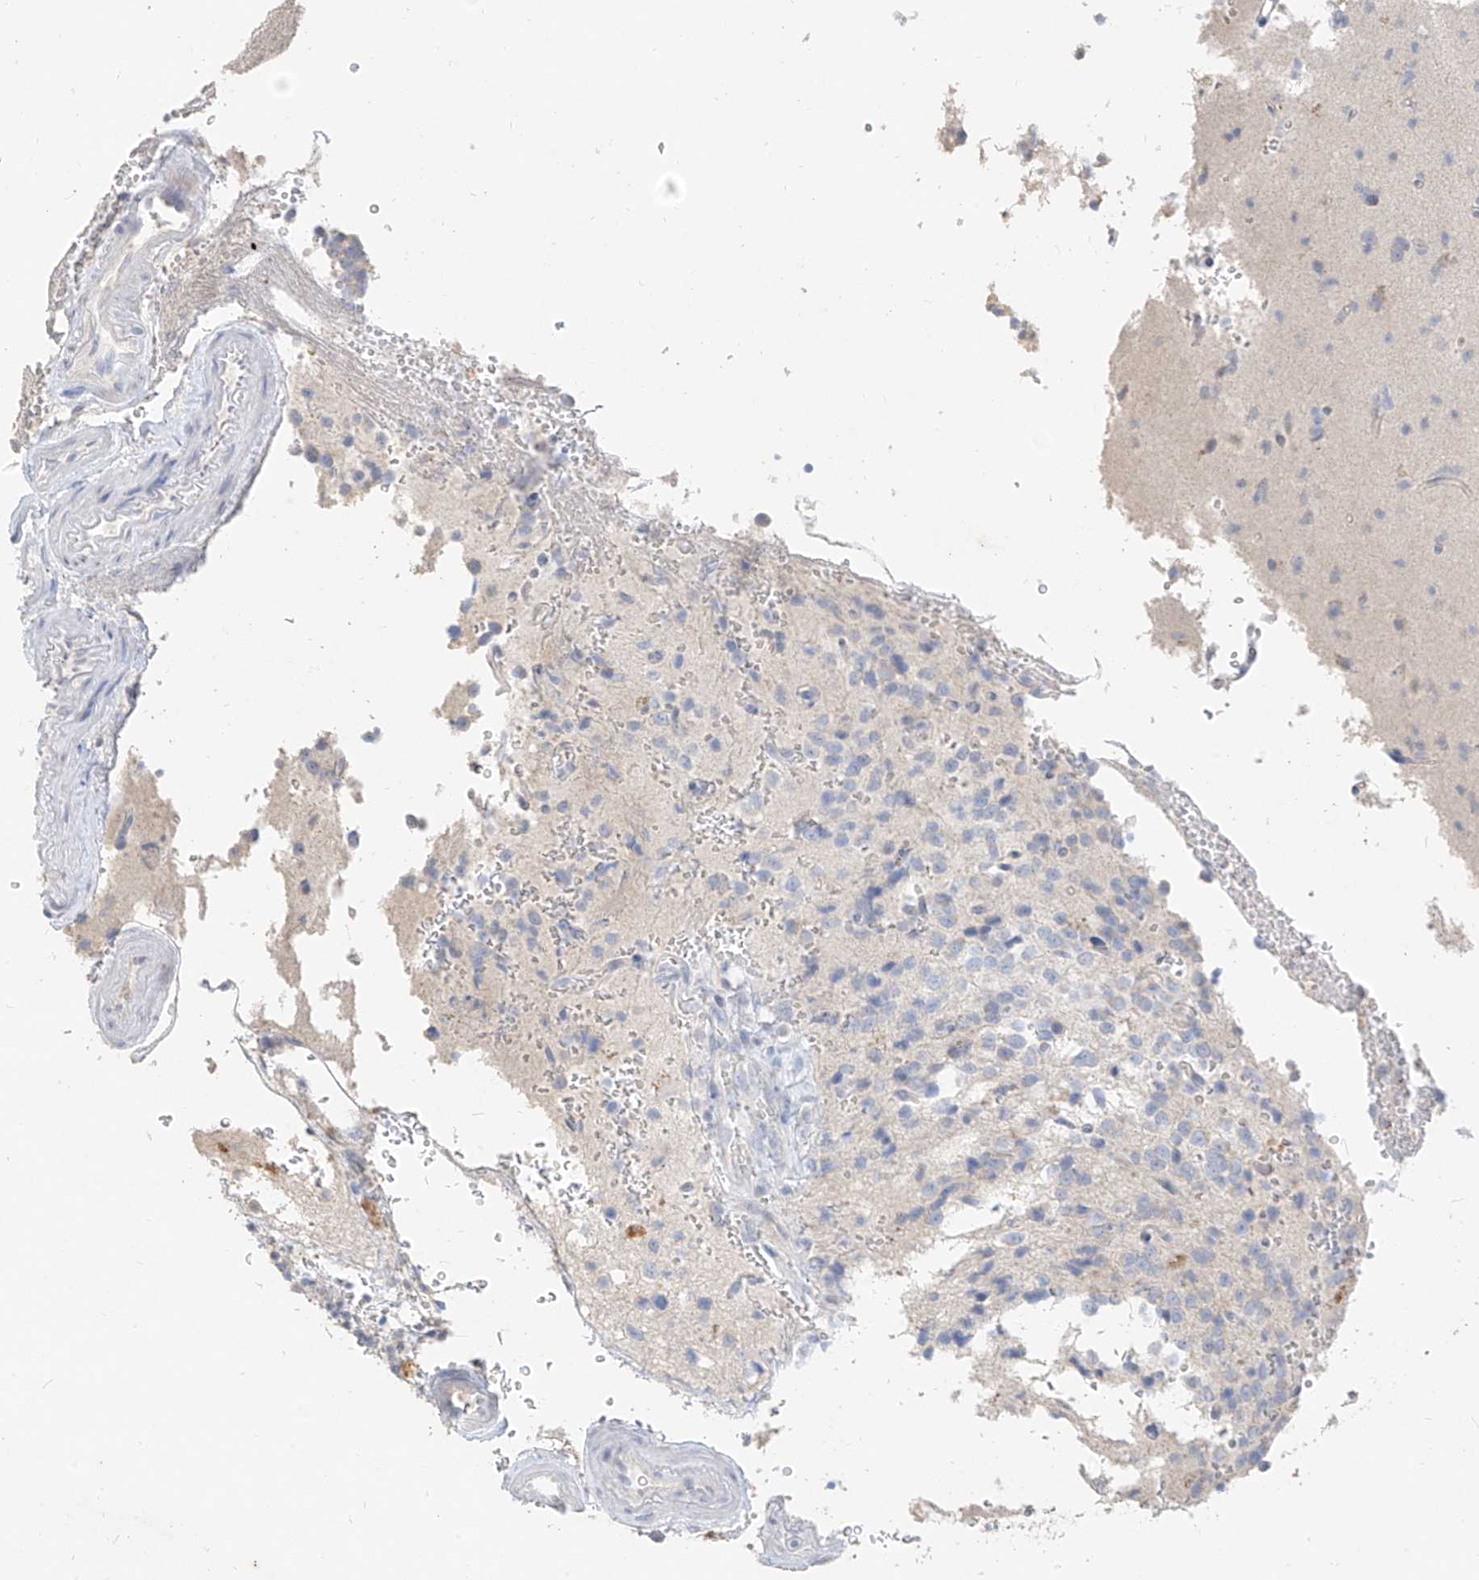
{"staining": {"intensity": "negative", "quantity": "none", "location": "none"}, "tissue": "glioma", "cell_type": "Tumor cells", "image_type": "cancer", "snomed": [{"axis": "morphology", "description": "Glioma, malignant, High grade"}, {"axis": "topography", "description": "Brain"}], "caption": "Tumor cells are negative for protein expression in human glioma. Nuclei are stained in blue.", "gene": "ZZEF1", "patient": {"sex": "female", "age": 62}}